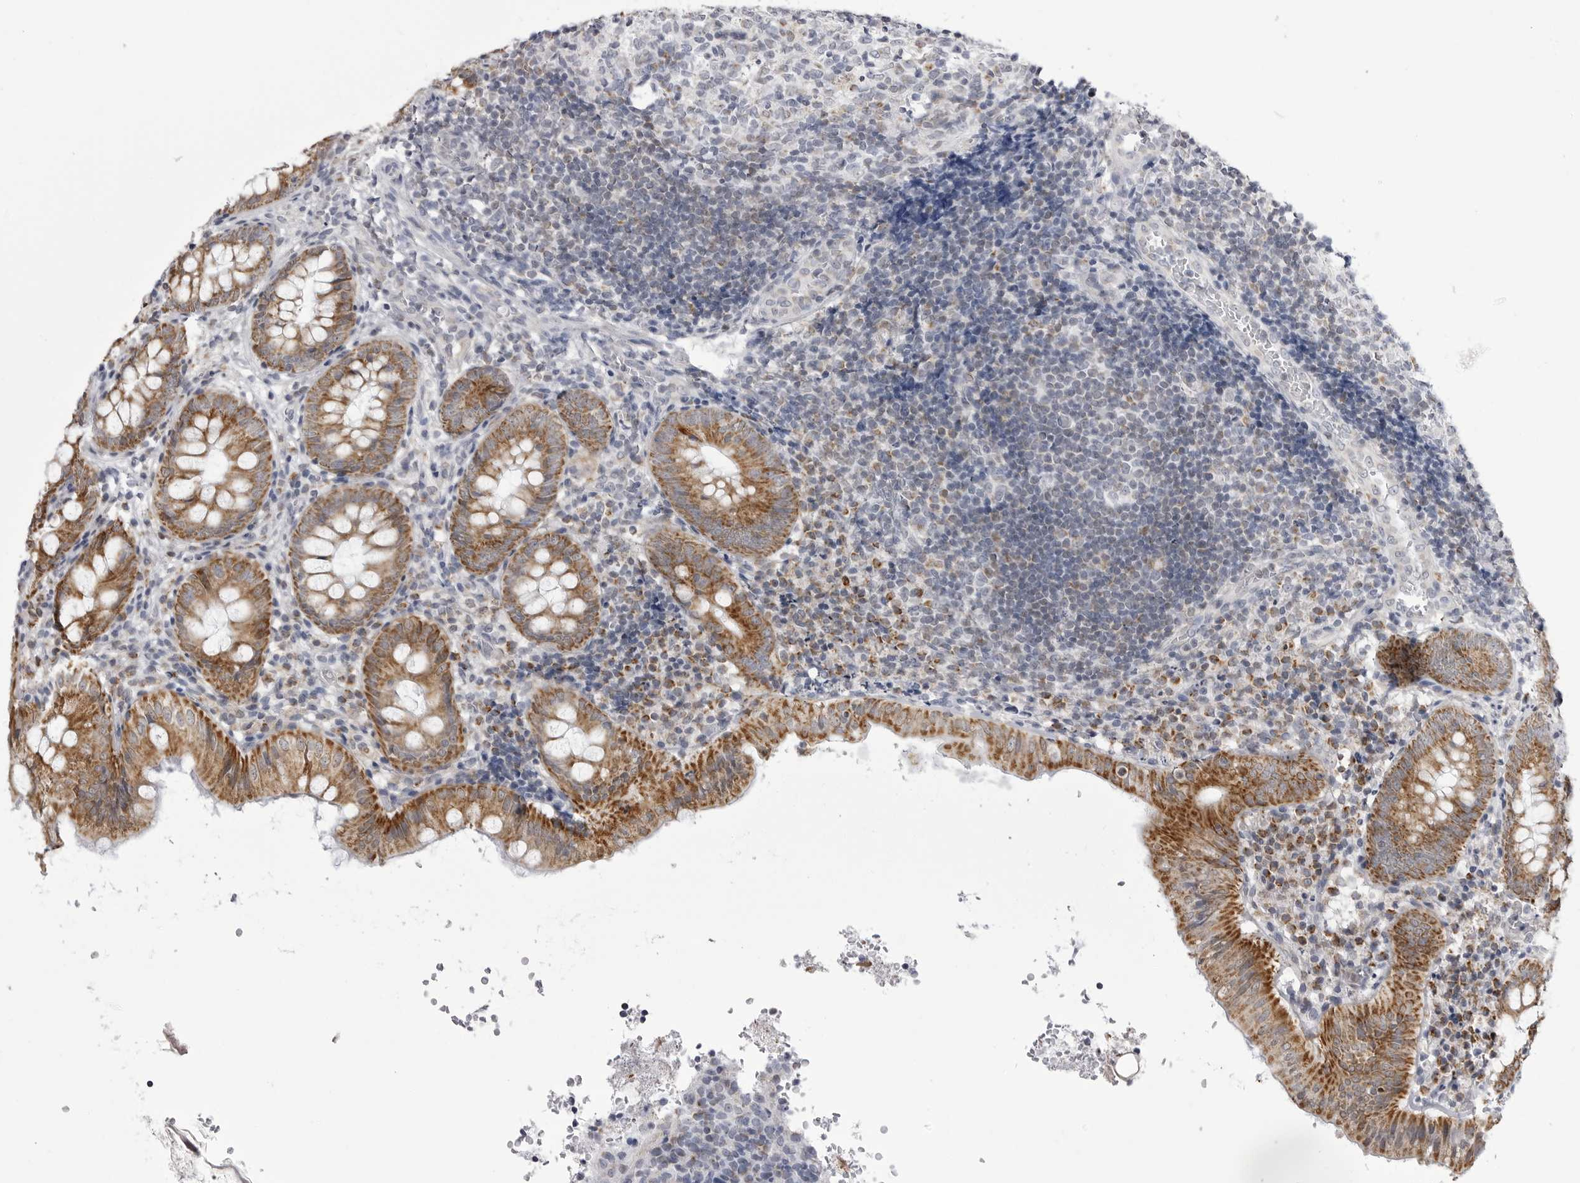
{"staining": {"intensity": "moderate", "quantity": ">75%", "location": "cytoplasmic/membranous"}, "tissue": "appendix", "cell_type": "Glandular cells", "image_type": "normal", "snomed": [{"axis": "morphology", "description": "Normal tissue, NOS"}, {"axis": "topography", "description": "Appendix"}], "caption": "Appendix stained with a brown dye demonstrates moderate cytoplasmic/membranous positive positivity in approximately >75% of glandular cells.", "gene": "FH", "patient": {"sex": "male", "age": 8}}